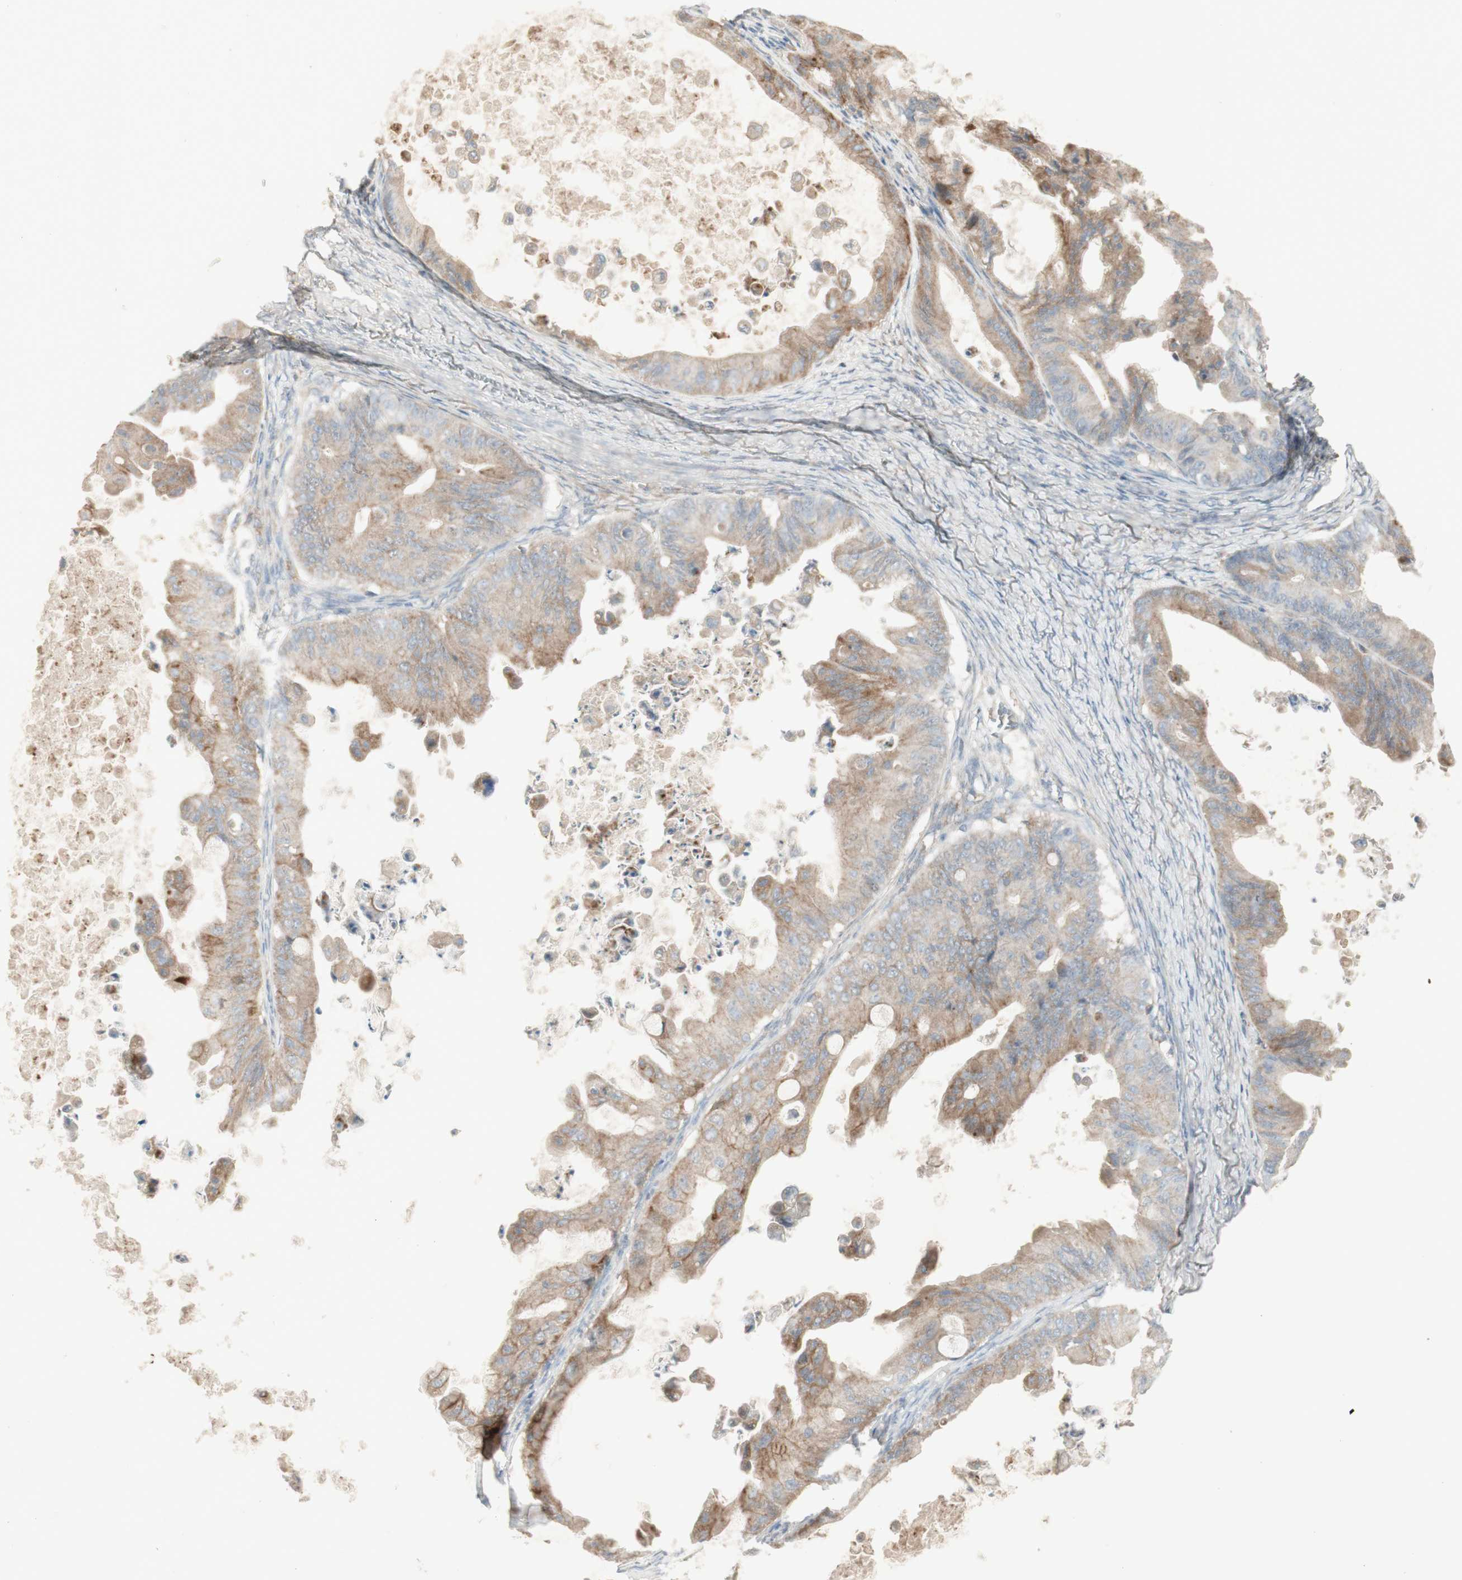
{"staining": {"intensity": "moderate", "quantity": ">75%", "location": "cytoplasmic/membranous"}, "tissue": "ovarian cancer", "cell_type": "Tumor cells", "image_type": "cancer", "snomed": [{"axis": "morphology", "description": "Cystadenocarcinoma, mucinous, NOS"}, {"axis": "topography", "description": "Ovary"}], "caption": "Immunohistochemistry photomicrograph of neoplastic tissue: ovarian mucinous cystadenocarcinoma stained using IHC exhibits medium levels of moderate protein expression localized specifically in the cytoplasmic/membranous of tumor cells, appearing as a cytoplasmic/membranous brown color.", "gene": "PTGER4", "patient": {"sex": "female", "age": 37}}